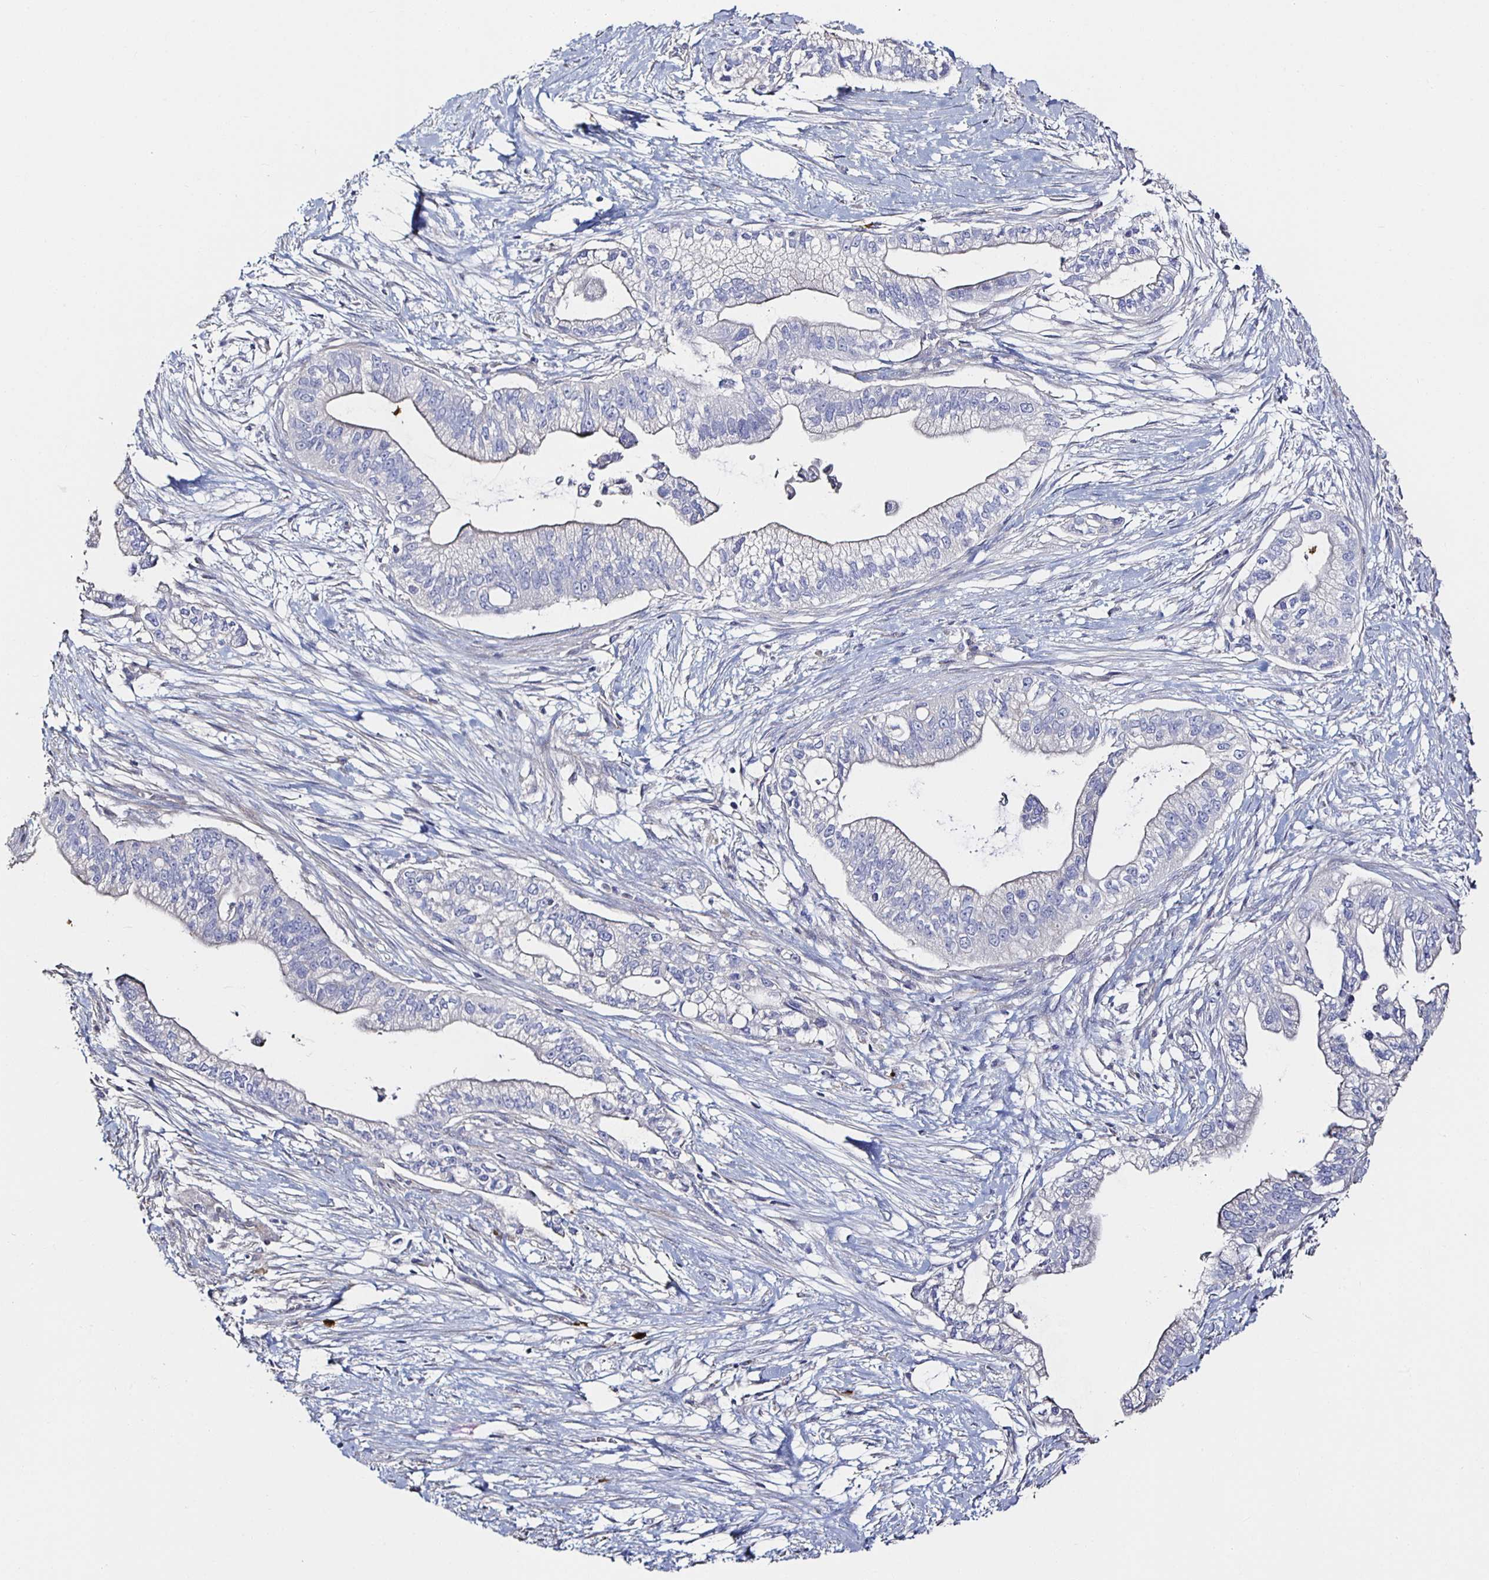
{"staining": {"intensity": "negative", "quantity": "none", "location": "none"}, "tissue": "pancreatic cancer", "cell_type": "Tumor cells", "image_type": "cancer", "snomed": [{"axis": "morphology", "description": "Adenocarcinoma, NOS"}, {"axis": "topography", "description": "Pancreas"}], "caption": "A high-resolution image shows IHC staining of adenocarcinoma (pancreatic), which reveals no significant staining in tumor cells.", "gene": "TLR4", "patient": {"sex": "male", "age": 70}}